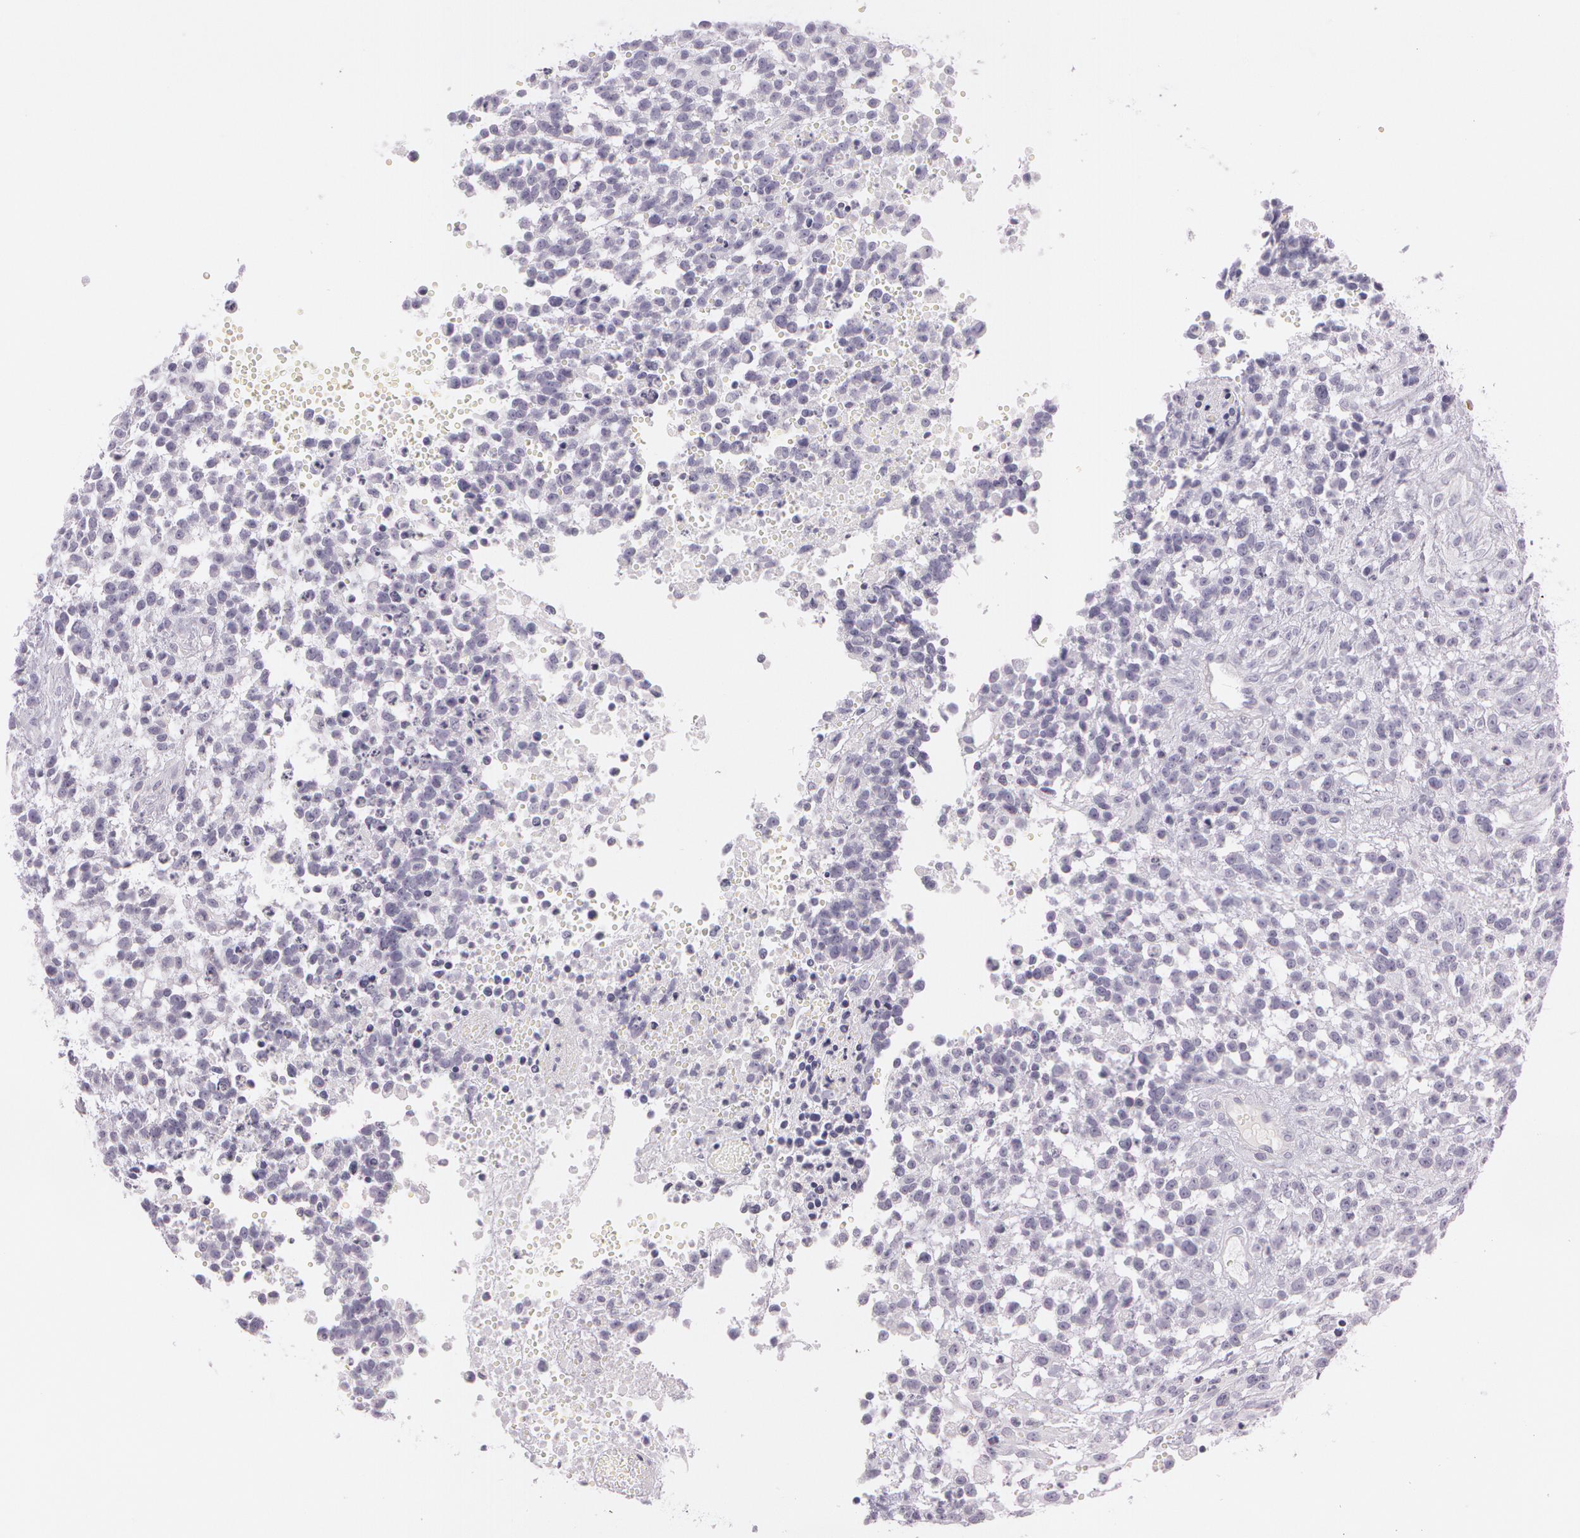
{"staining": {"intensity": "negative", "quantity": "none", "location": "none"}, "tissue": "glioma", "cell_type": "Tumor cells", "image_type": "cancer", "snomed": [{"axis": "morphology", "description": "Glioma, malignant, High grade"}, {"axis": "topography", "description": "Brain"}], "caption": "Immunohistochemical staining of human glioma shows no significant positivity in tumor cells.", "gene": "OTC", "patient": {"sex": "male", "age": 66}}